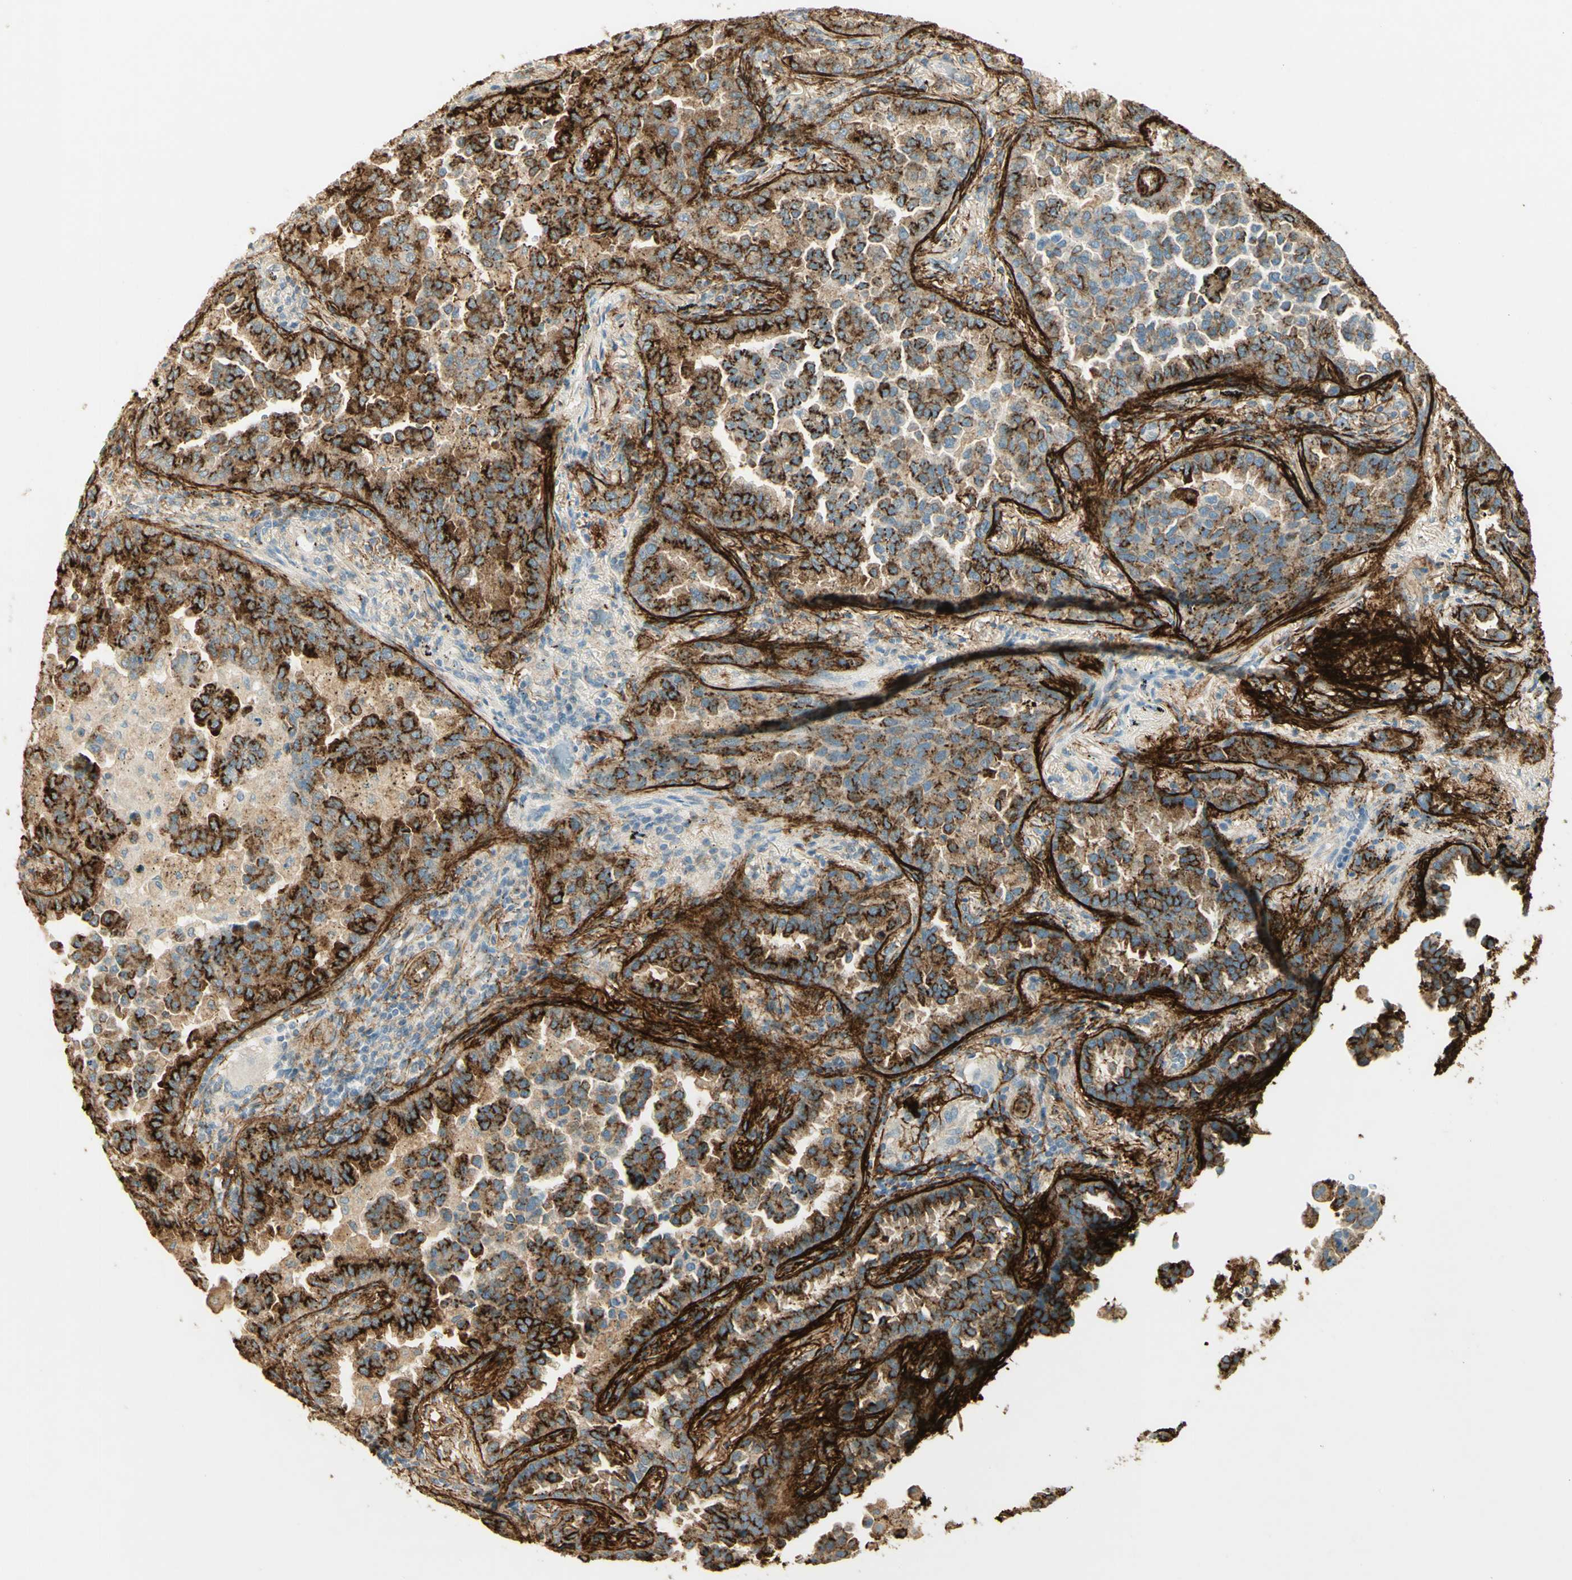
{"staining": {"intensity": "strong", "quantity": ">75%", "location": "cytoplasmic/membranous"}, "tissue": "lung cancer", "cell_type": "Tumor cells", "image_type": "cancer", "snomed": [{"axis": "morphology", "description": "Normal tissue, NOS"}, {"axis": "morphology", "description": "Adenocarcinoma, NOS"}, {"axis": "topography", "description": "Lung"}], "caption": "An image showing strong cytoplasmic/membranous staining in about >75% of tumor cells in lung cancer, as visualized by brown immunohistochemical staining.", "gene": "TNN", "patient": {"sex": "male", "age": 59}}